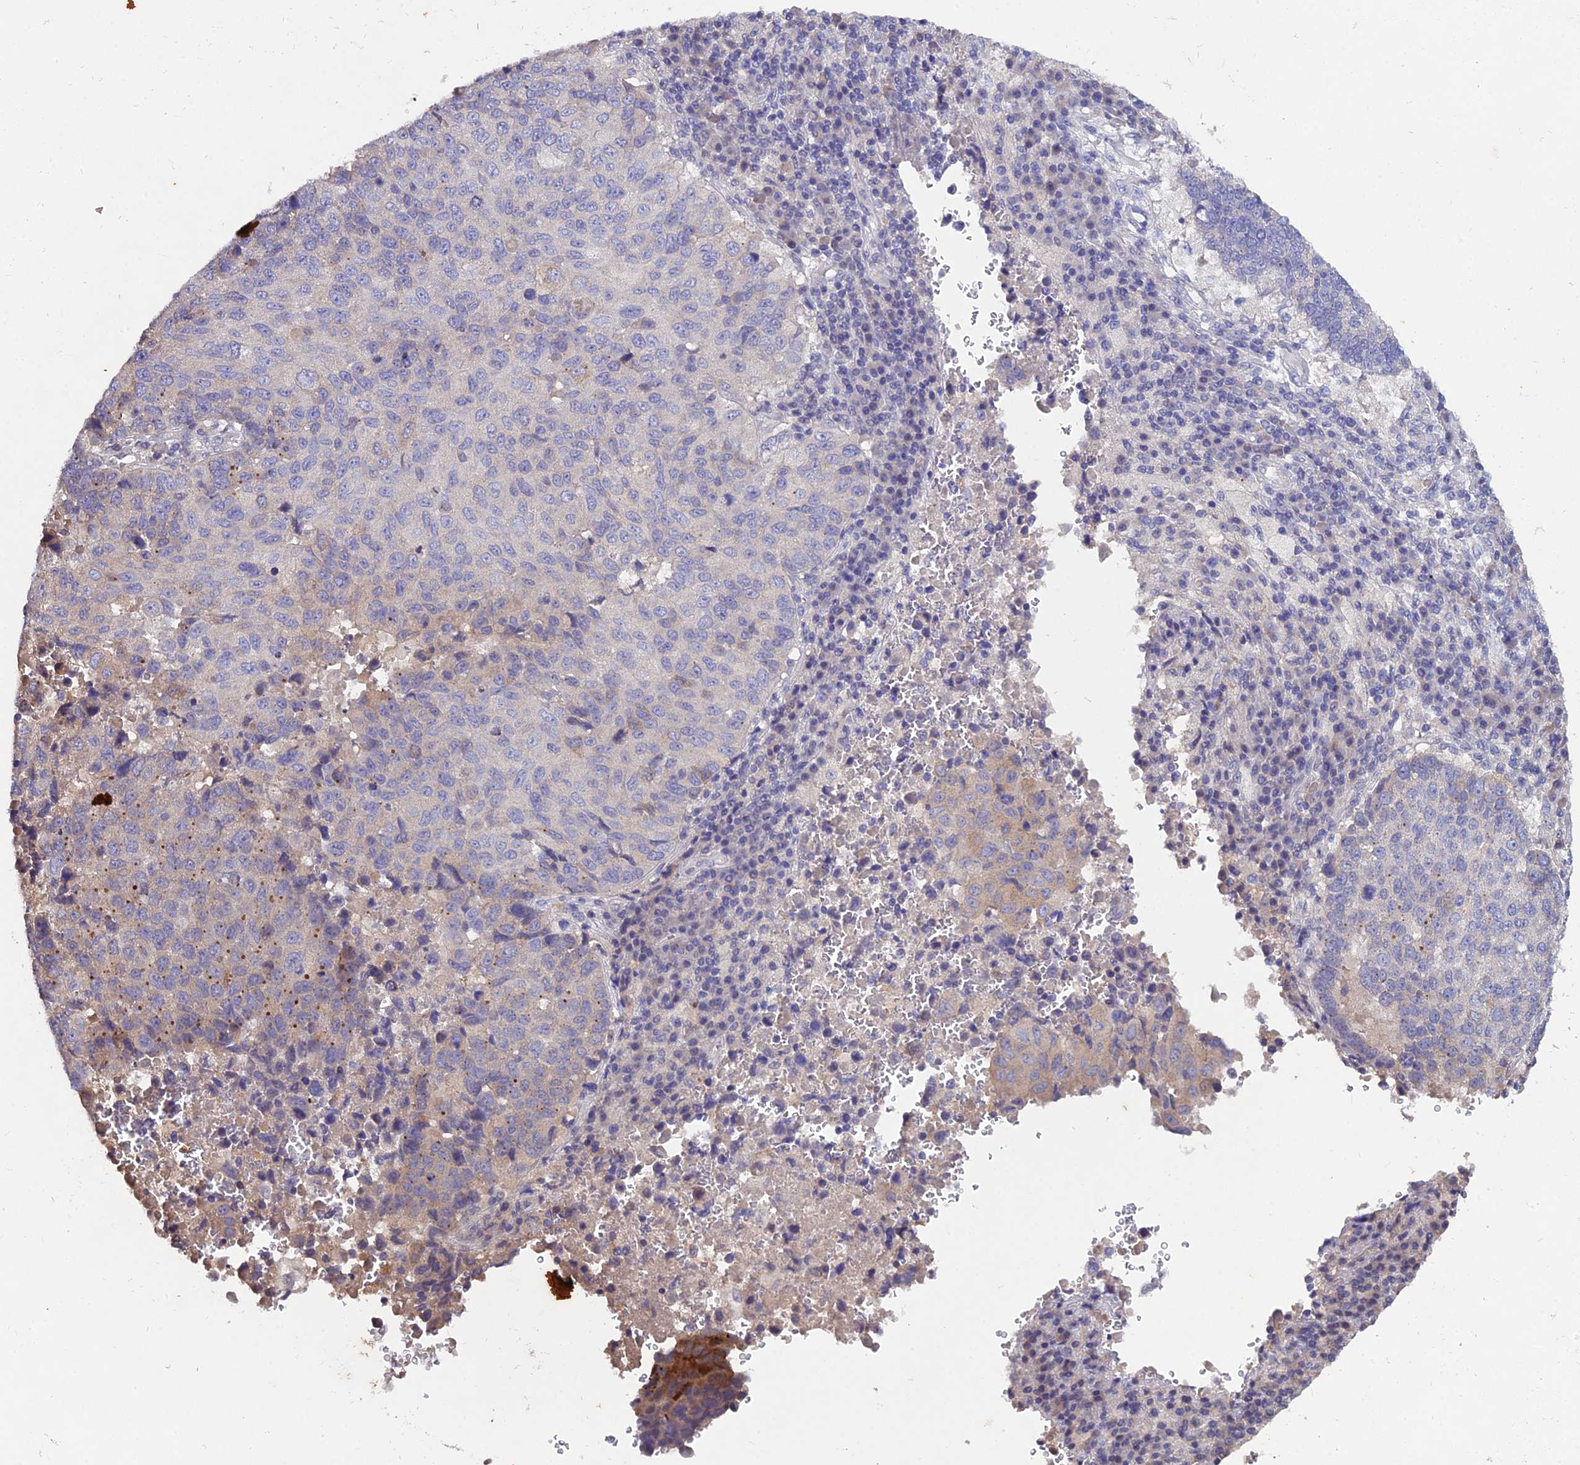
{"staining": {"intensity": "weak", "quantity": "<25%", "location": "cytoplasmic/membranous"}, "tissue": "lung cancer", "cell_type": "Tumor cells", "image_type": "cancer", "snomed": [{"axis": "morphology", "description": "Squamous cell carcinoma, NOS"}, {"axis": "topography", "description": "Lung"}], "caption": "This is a photomicrograph of immunohistochemistry (IHC) staining of lung squamous cell carcinoma, which shows no expression in tumor cells.", "gene": "LGALS7", "patient": {"sex": "male", "age": 73}}